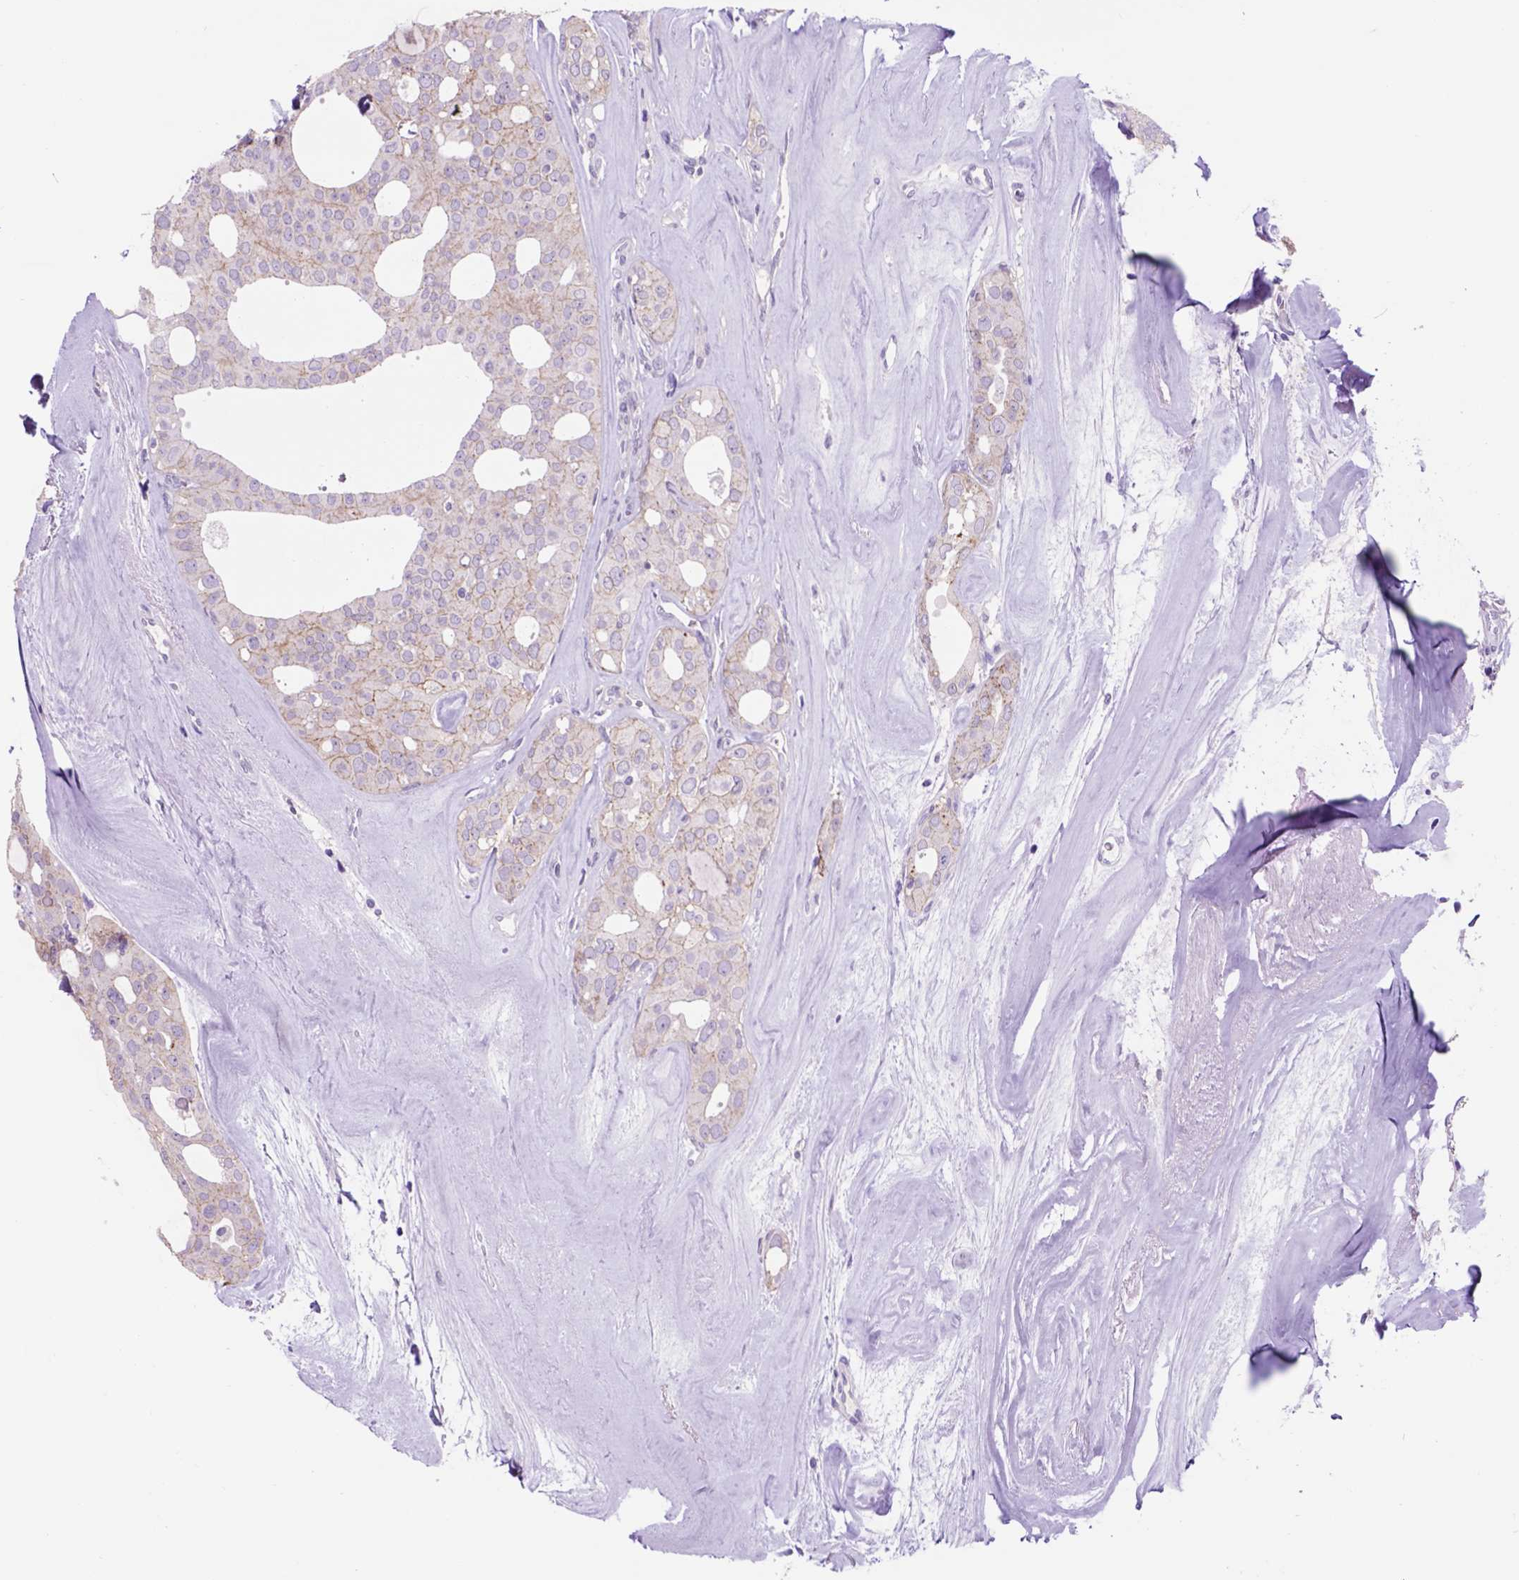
{"staining": {"intensity": "negative", "quantity": "none", "location": "none"}, "tissue": "thyroid cancer", "cell_type": "Tumor cells", "image_type": "cancer", "snomed": [{"axis": "morphology", "description": "Follicular adenoma carcinoma, NOS"}, {"axis": "topography", "description": "Thyroid gland"}], "caption": "This histopathology image is of thyroid cancer (follicular adenoma carcinoma) stained with IHC to label a protein in brown with the nuclei are counter-stained blue. There is no expression in tumor cells.", "gene": "EGFR", "patient": {"sex": "male", "age": 75}}